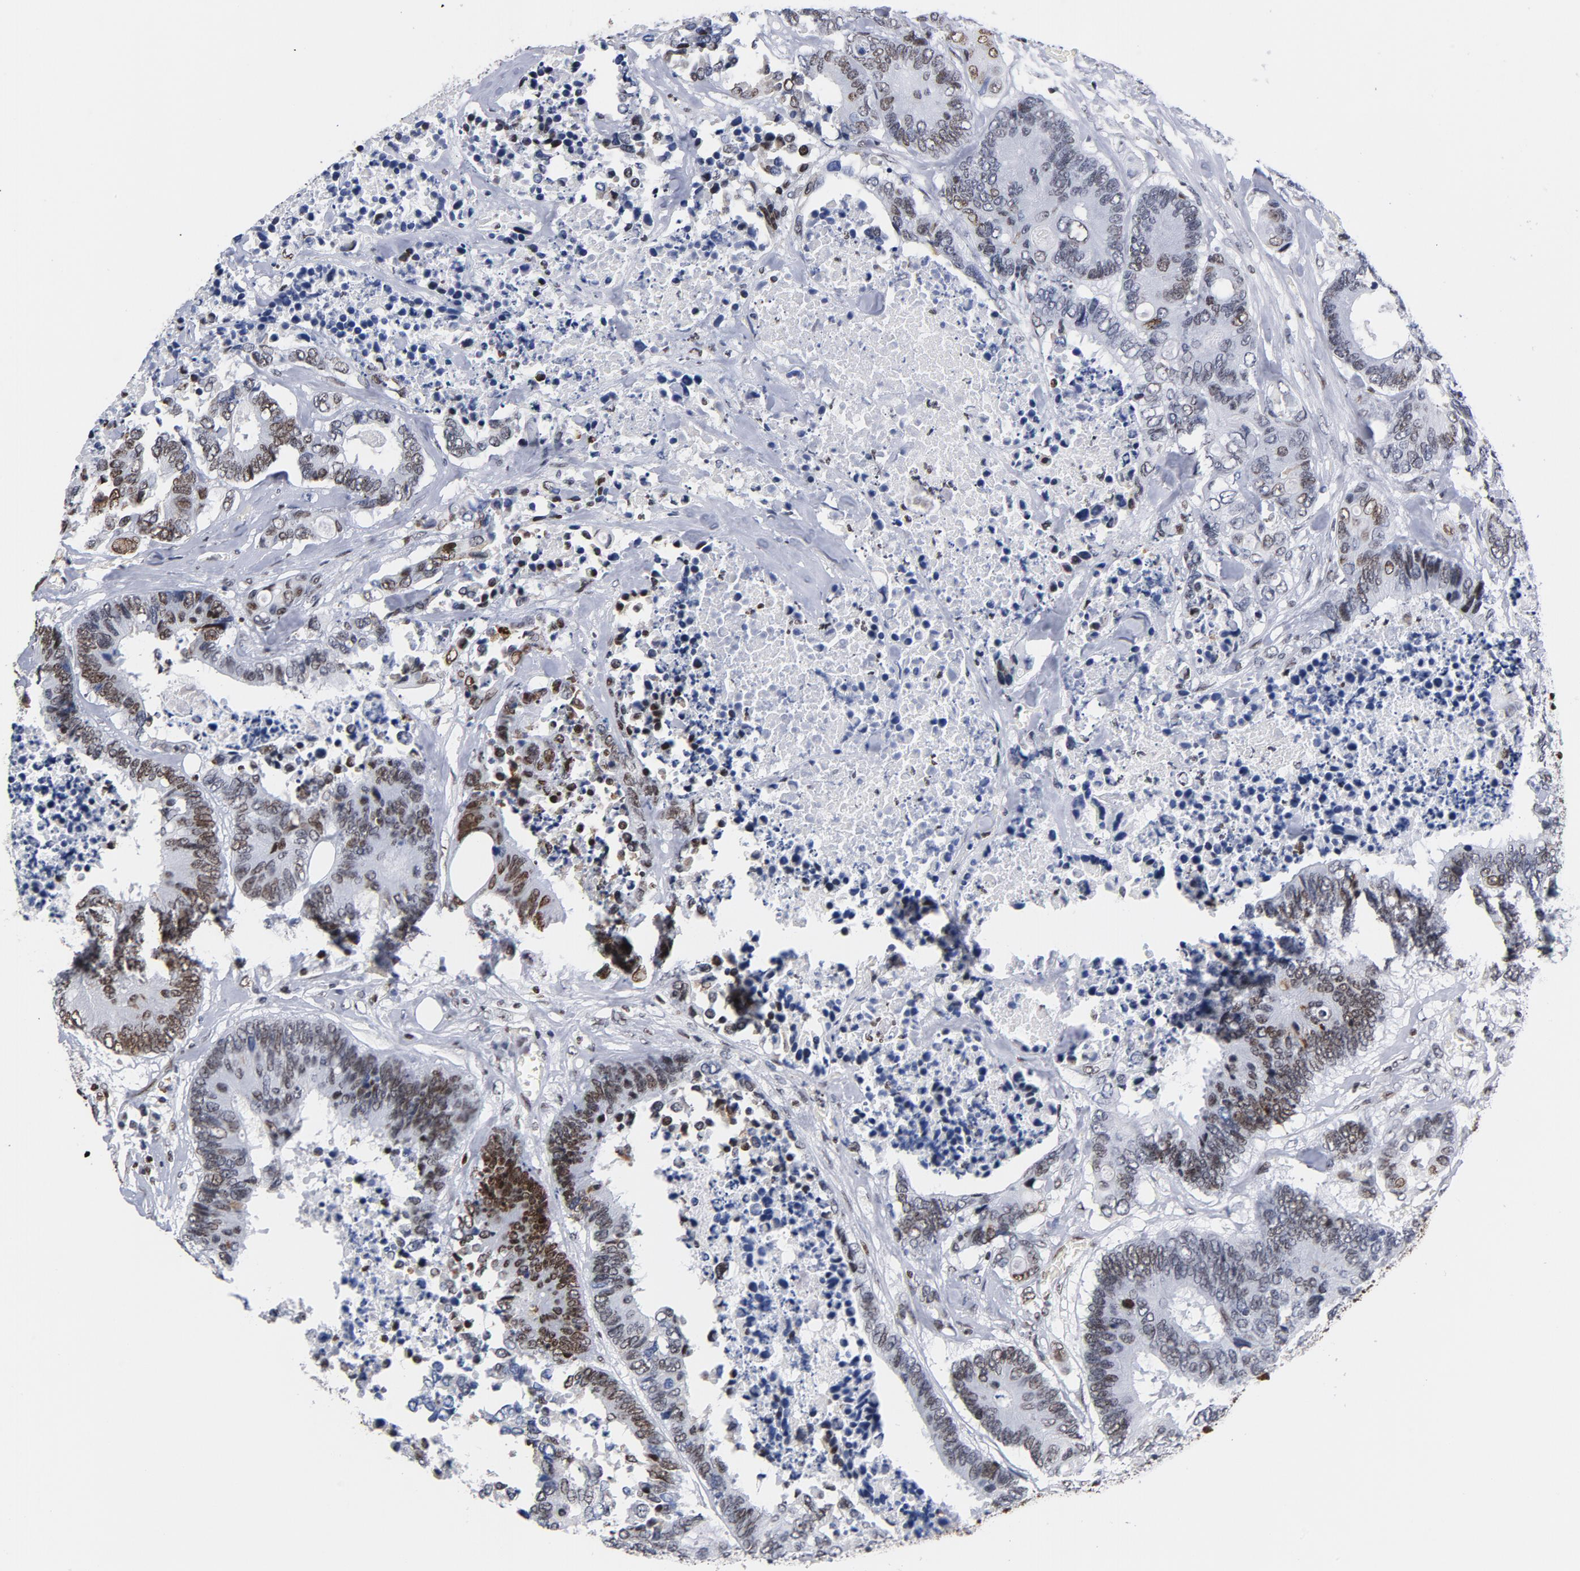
{"staining": {"intensity": "moderate", "quantity": "25%-75%", "location": "nuclear"}, "tissue": "colorectal cancer", "cell_type": "Tumor cells", "image_type": "cancer", "snomed": [{"axis": "morphology", "description": "Adenocarcinoma, NOS"}, {"axis": "topography", "description": "Rectum"}], "caption": "Adenocarcinoma (colorectal) stained for a protein (brown) exhibits moderate nuclear positive staining in about 25%-75% of tumor cells.", "gene": "TOP2B", "patient": {"sex": "male", "age": 55}}